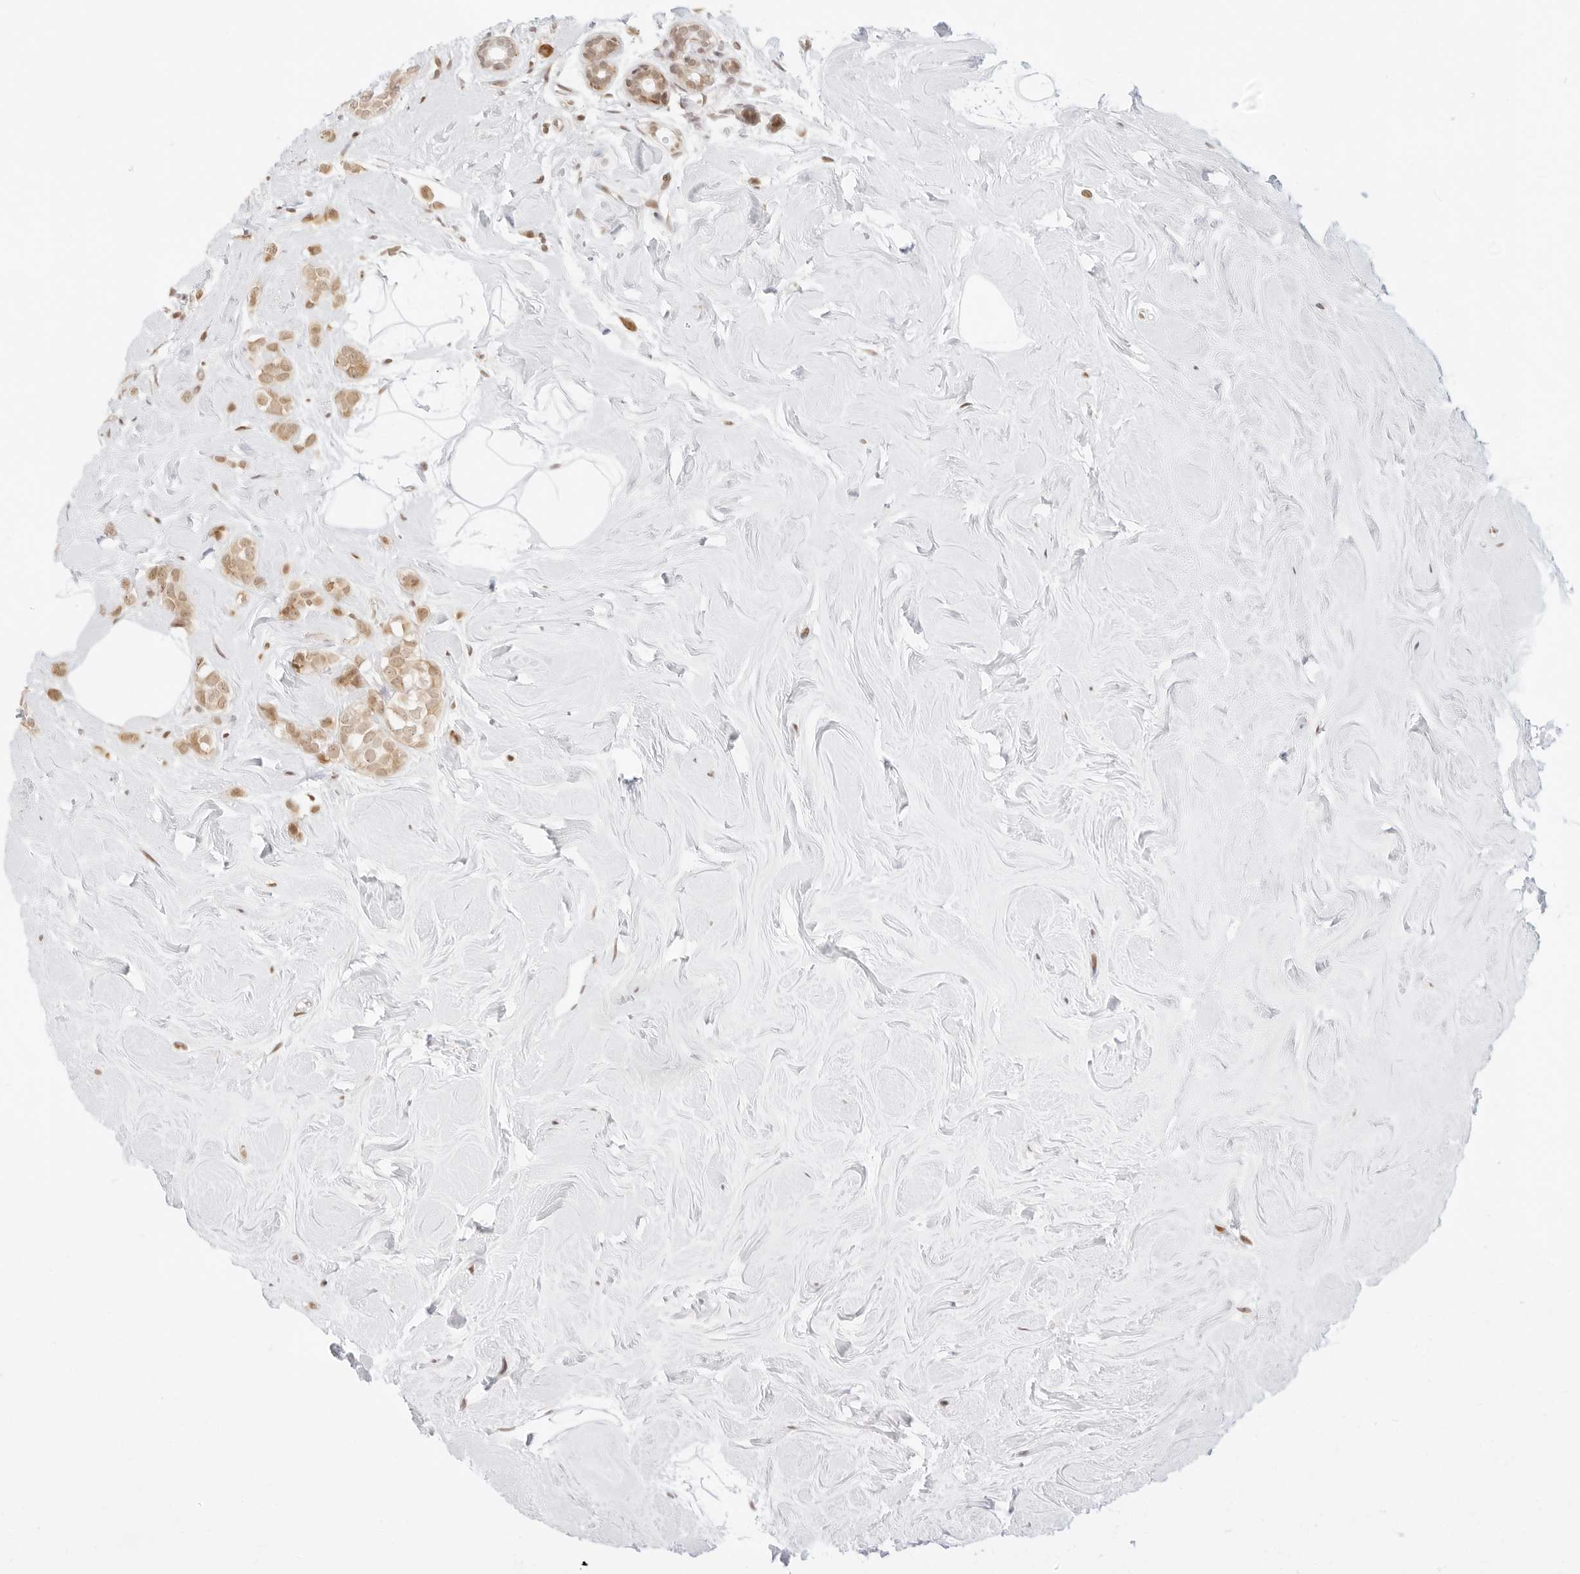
{"staining": {"intensity": "moderate", "quantity": ">75%", "location": "nuclear"}, "tissue": "breast cancer", "cell_type": "Tumor cells", "image_type": "cancer", "snomed": [{"axis": "morphology", "description": "Lobular carcinoma"}, {"axis": "topography", "description": "Breast"}], "caption": "Immunohistochemistry (IHC) of breast cancer exhibits medium levels of moderate nuclear positivity in about >75% of tumor cells.", "gene": "GNAS", "patient": {"sex": "female", "age": 47}}